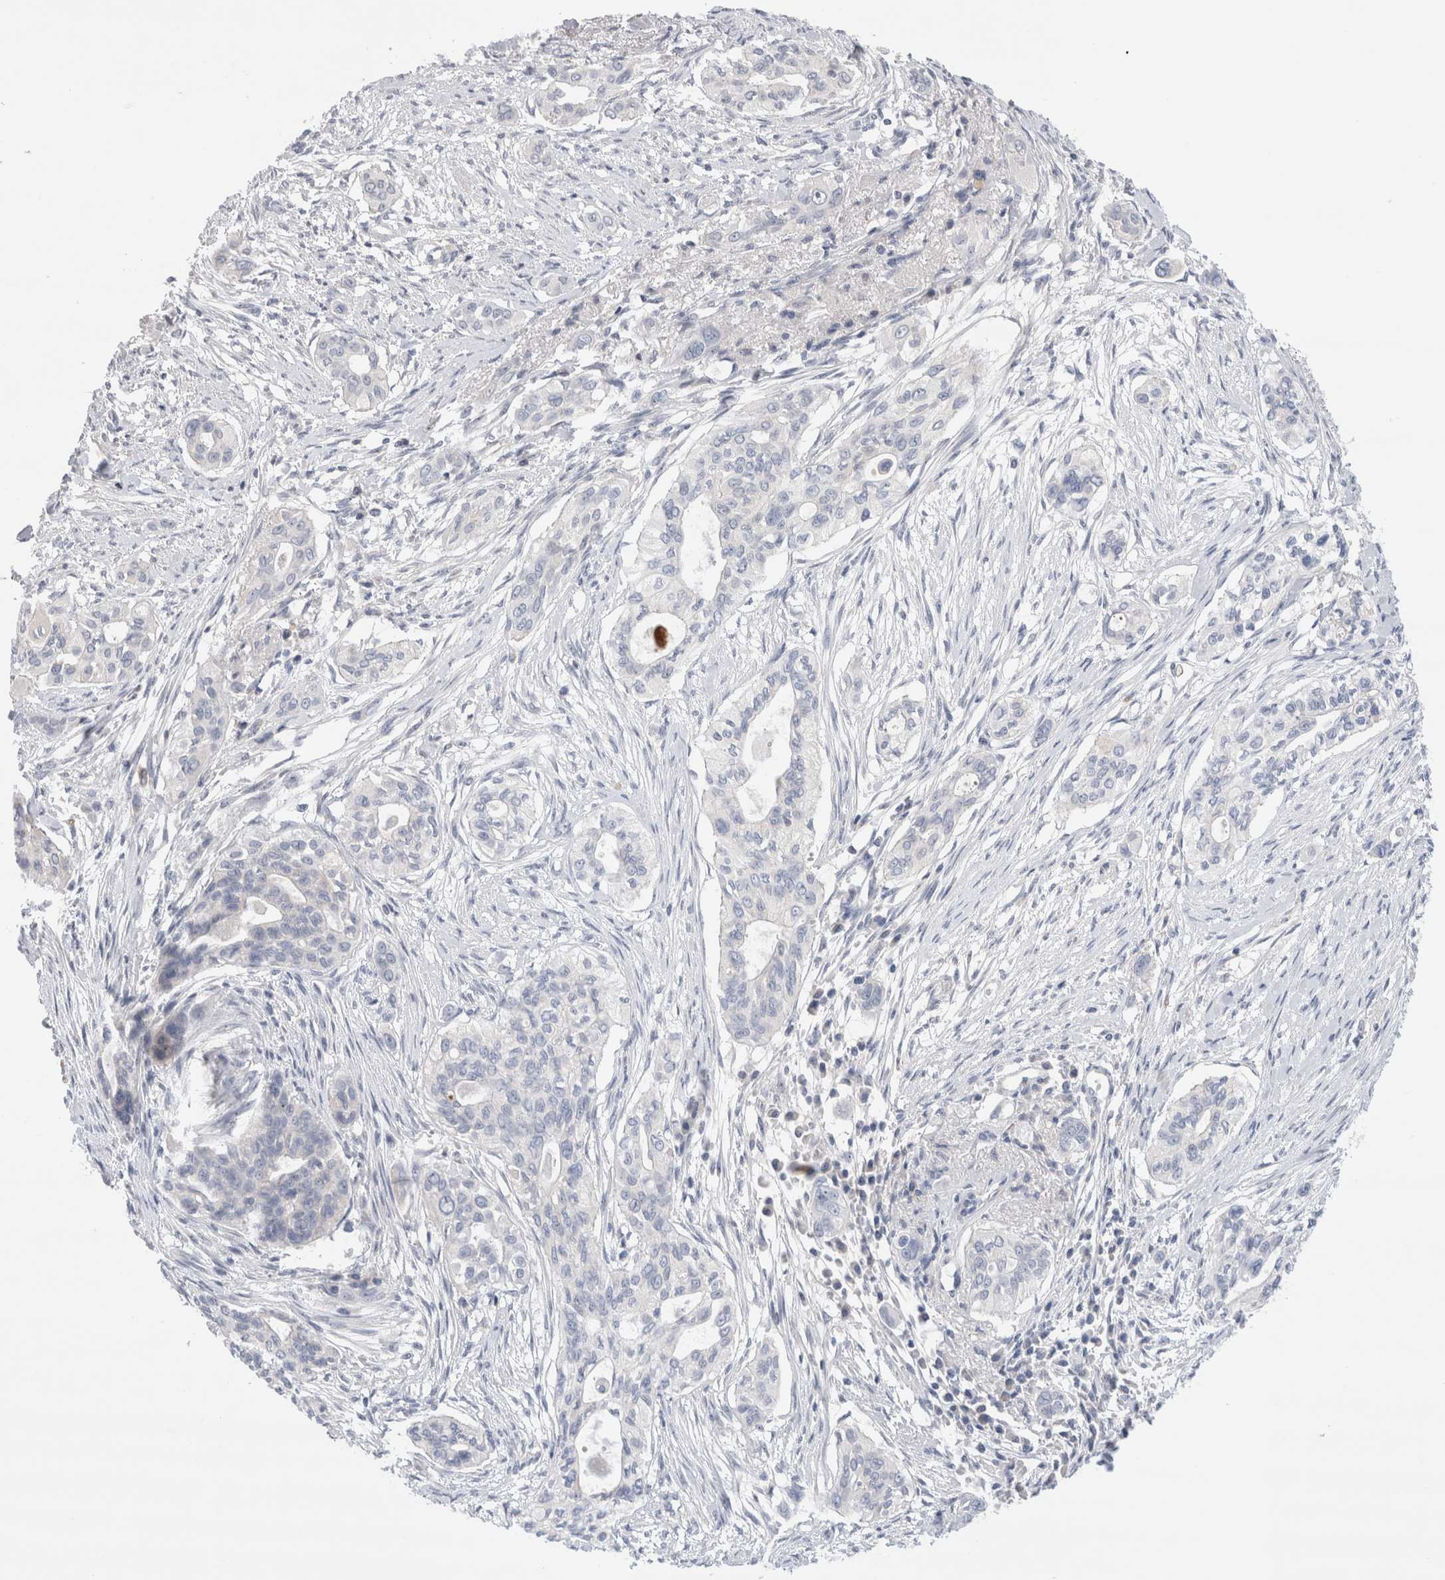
{"staining": {"intensity": "negative", "quantity": "none", "location": "none"}, "tissue": "pancreatic cancer", "cell_type": "Tumor cells", "image_type": "cancer", "snomed": [{"axis": "morphology", "description": "Adenocarcinoma, NOS"}, {"axis": "topography", "description": "Pancreas"}], "caption": "There is no significant expression in tumor cells of adenocarcinoma (pancreatic). (Immunohistochemistry (ihc), brightfield microscopy, high magnification).", "gene": "ECHDC2", "patient": {"sex": "female", "age": 60}}